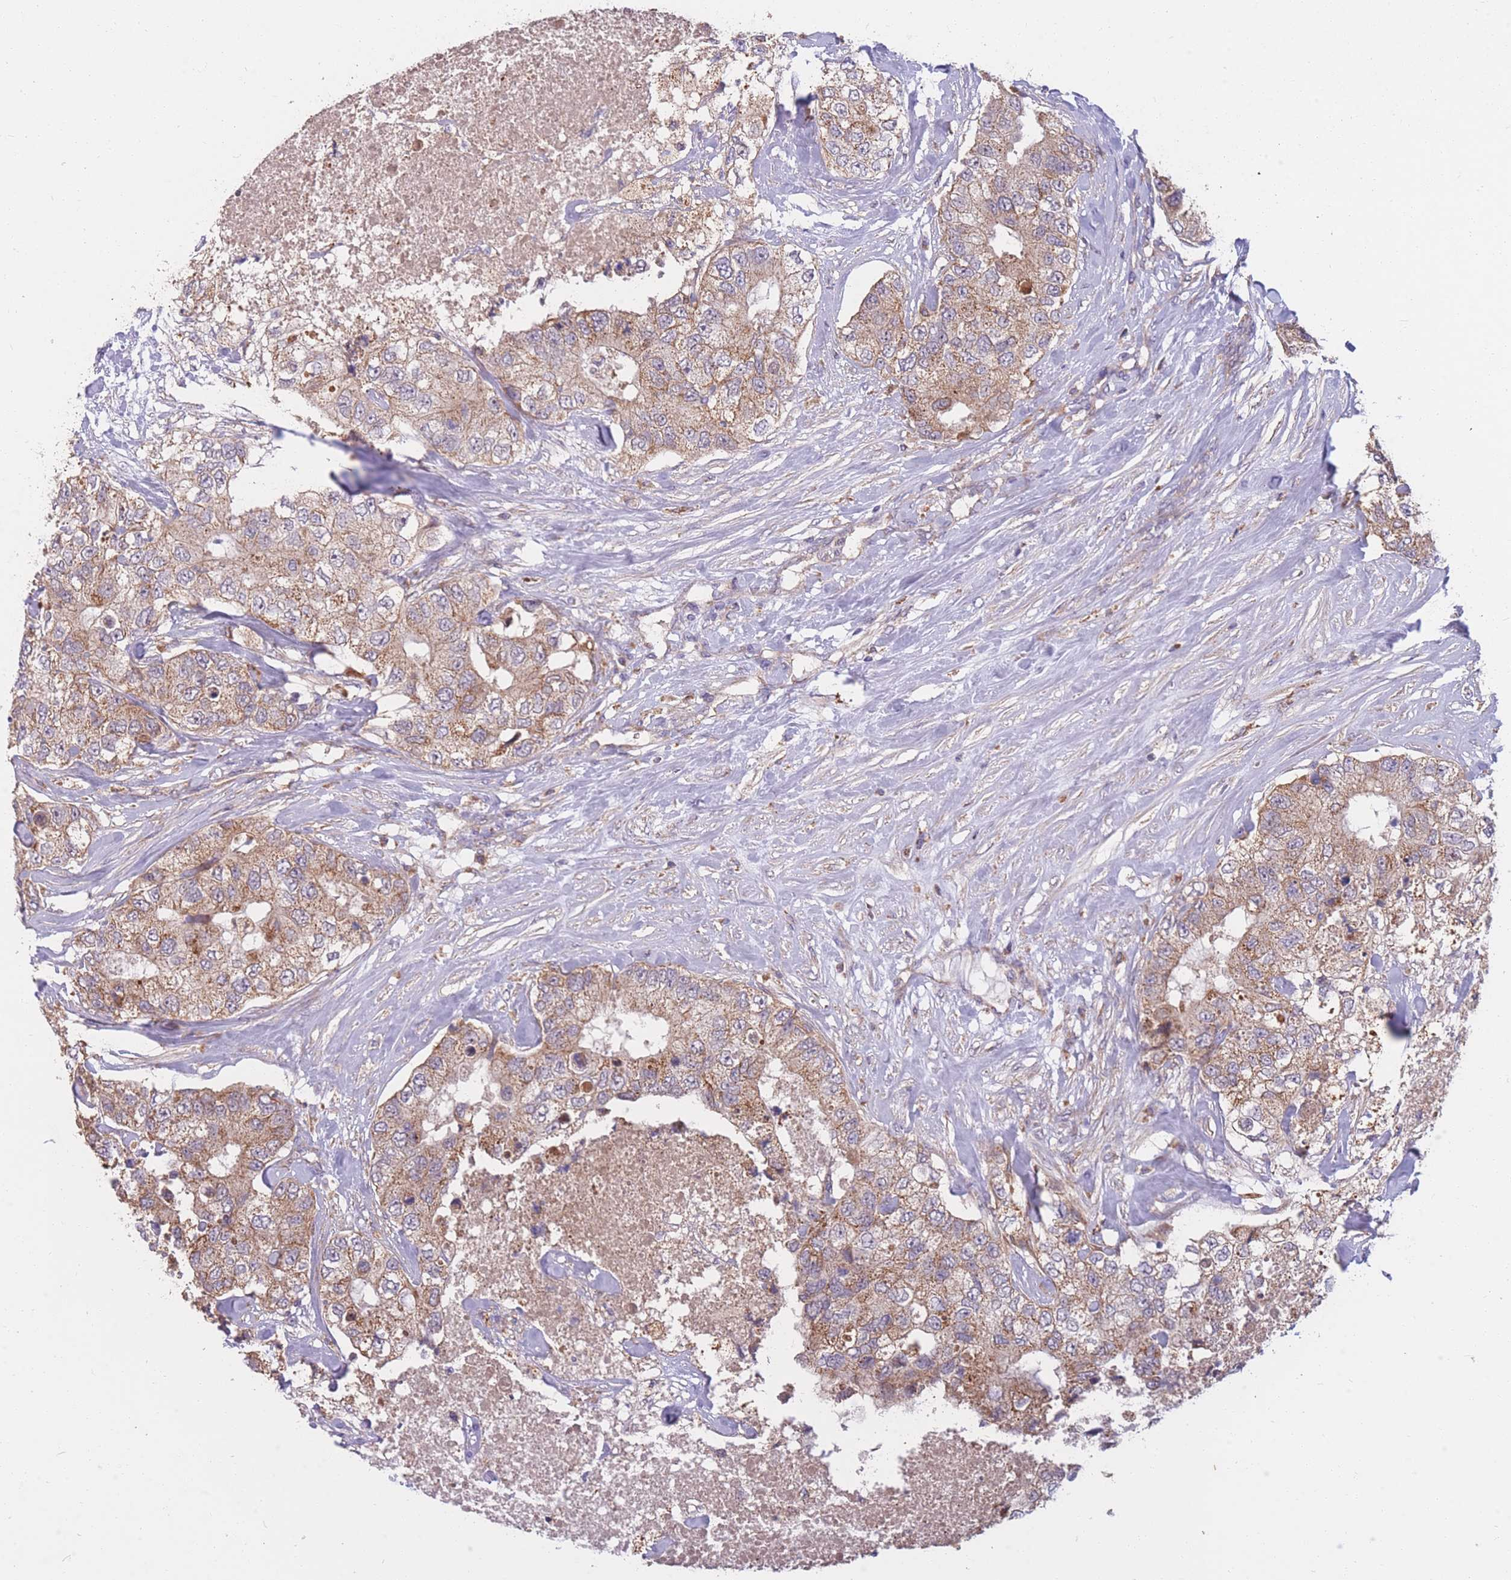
{"staining": {"intensity": "moderate", "quantity": ">75%", "location": "cytoplasmic/membranous"}, "tissue": "breast cancer", "cell_type": "Tumor cells", "image_type": "cancer", "snomed": [{"axis": "morphology", "description": "Duct carcinoma"}, {"axis": "topography", "description": "Breast"}], "caption": "Breast cancer (intraductal carcinoma) stained with DAB (3,3'-diaminobenzidine) immunohistochemistry shows medium levels of moderate cytoplasmic/membranous staining in about >75% of tumor cells. Using DAB (brown) and hematoxylin (blue) stains, captured at high magnification using brightfield microscopy.", "gene": "PTPMT1", "patient": {"sex": "female", "age": 62}}